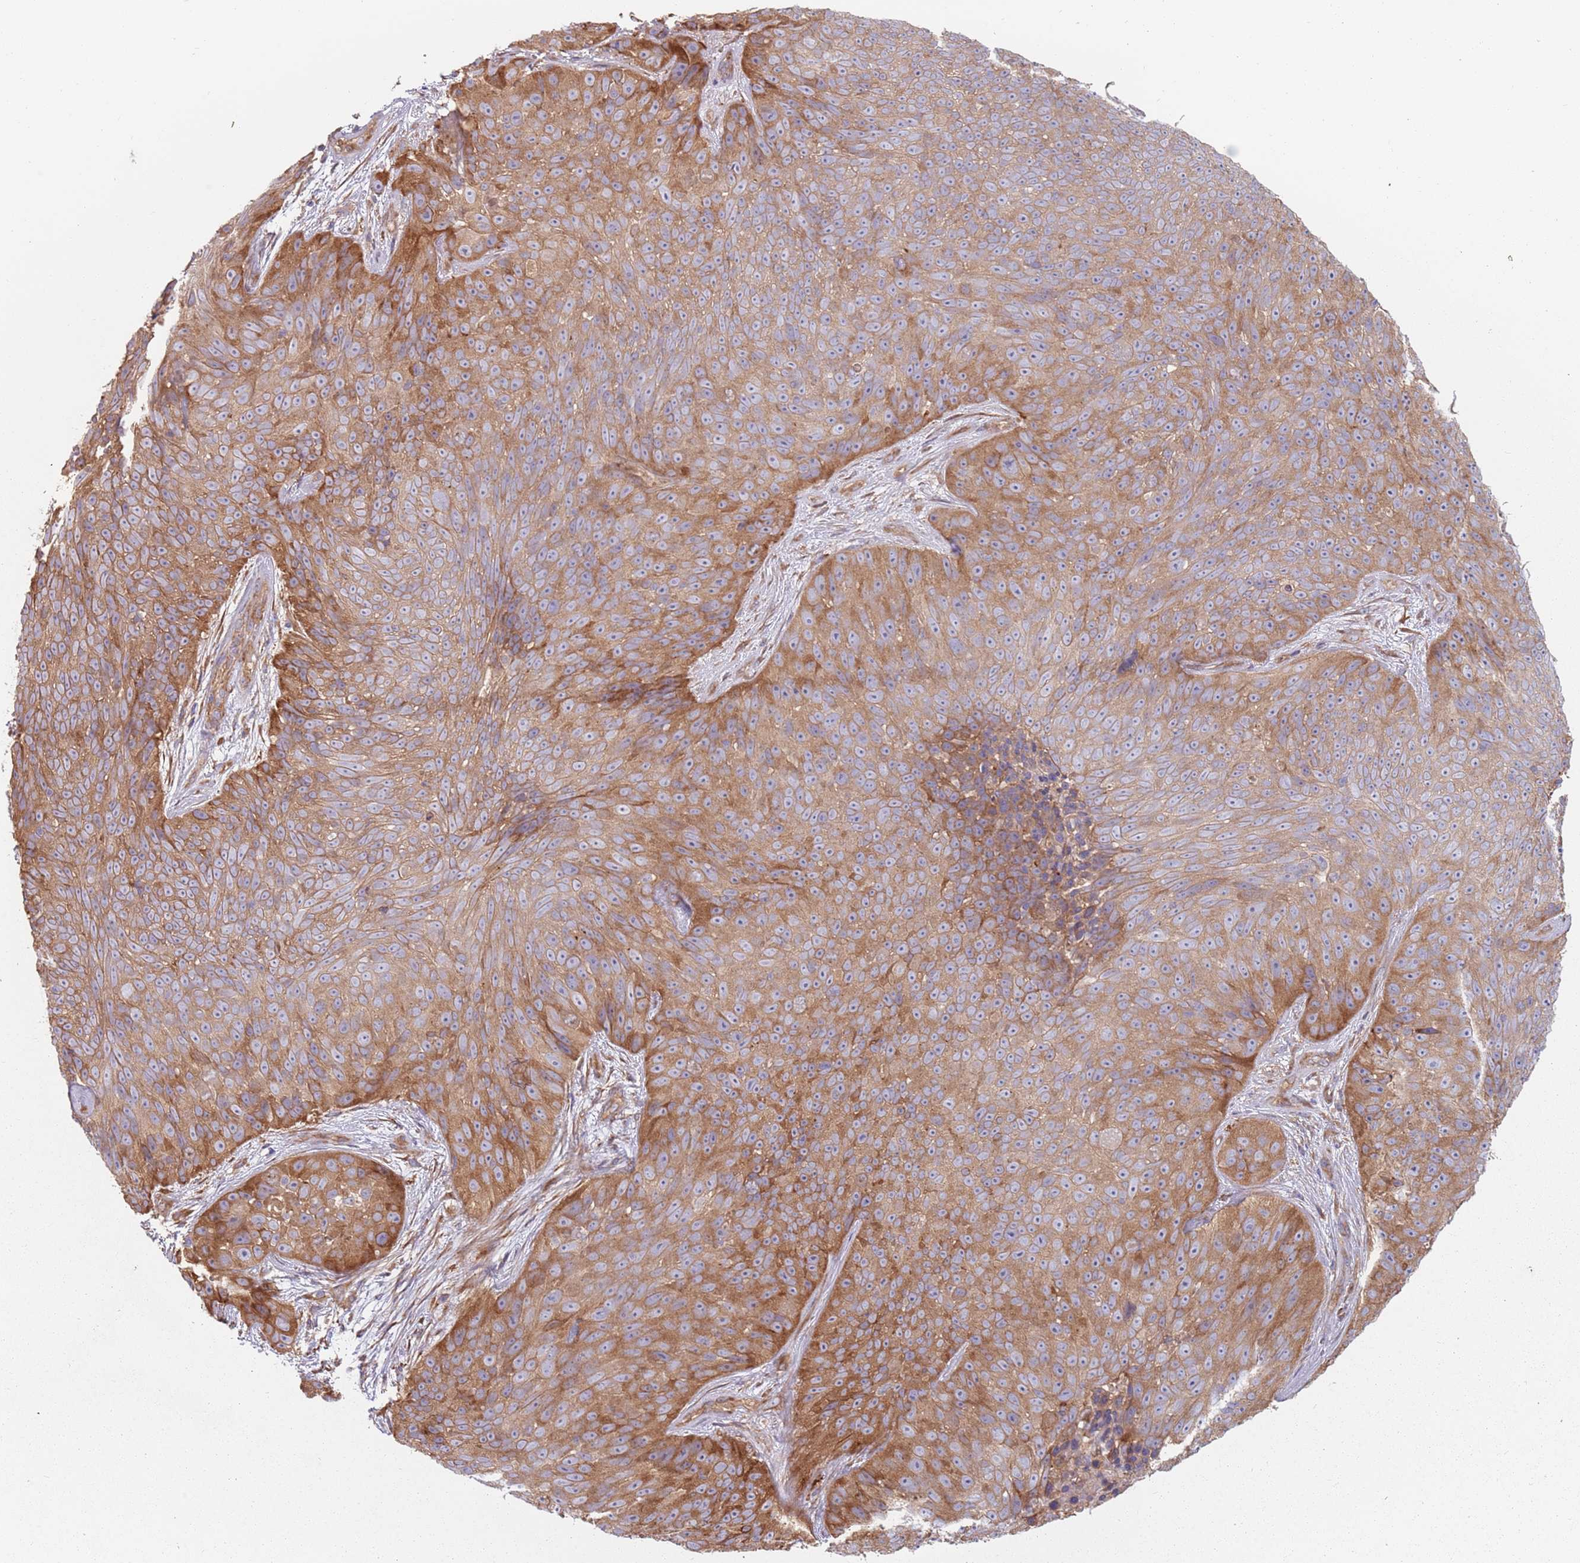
{"staining": {"intensity": "moderate", "quantity": ">75%", "location": "cytoplasmic/membranous"}, "tissue": "skin cancer", "cell_type": "Tumor cells", "image_type": "cancer", "snomed": [{"axis": "morphology", "description": "Squamous cell carcinoma, NOS"}, {"axis": "topography", "description": "Skin"}], "caption": "Skin cancer (squamous cell carcinoma) was stained to show a protein in brown. There is medium levels of moderate cytoplasmic/membranous positivity in approximately >75% of tumor cells.", "gene": "SPDL1", "patient": {"sex": "female", "age": 87}}